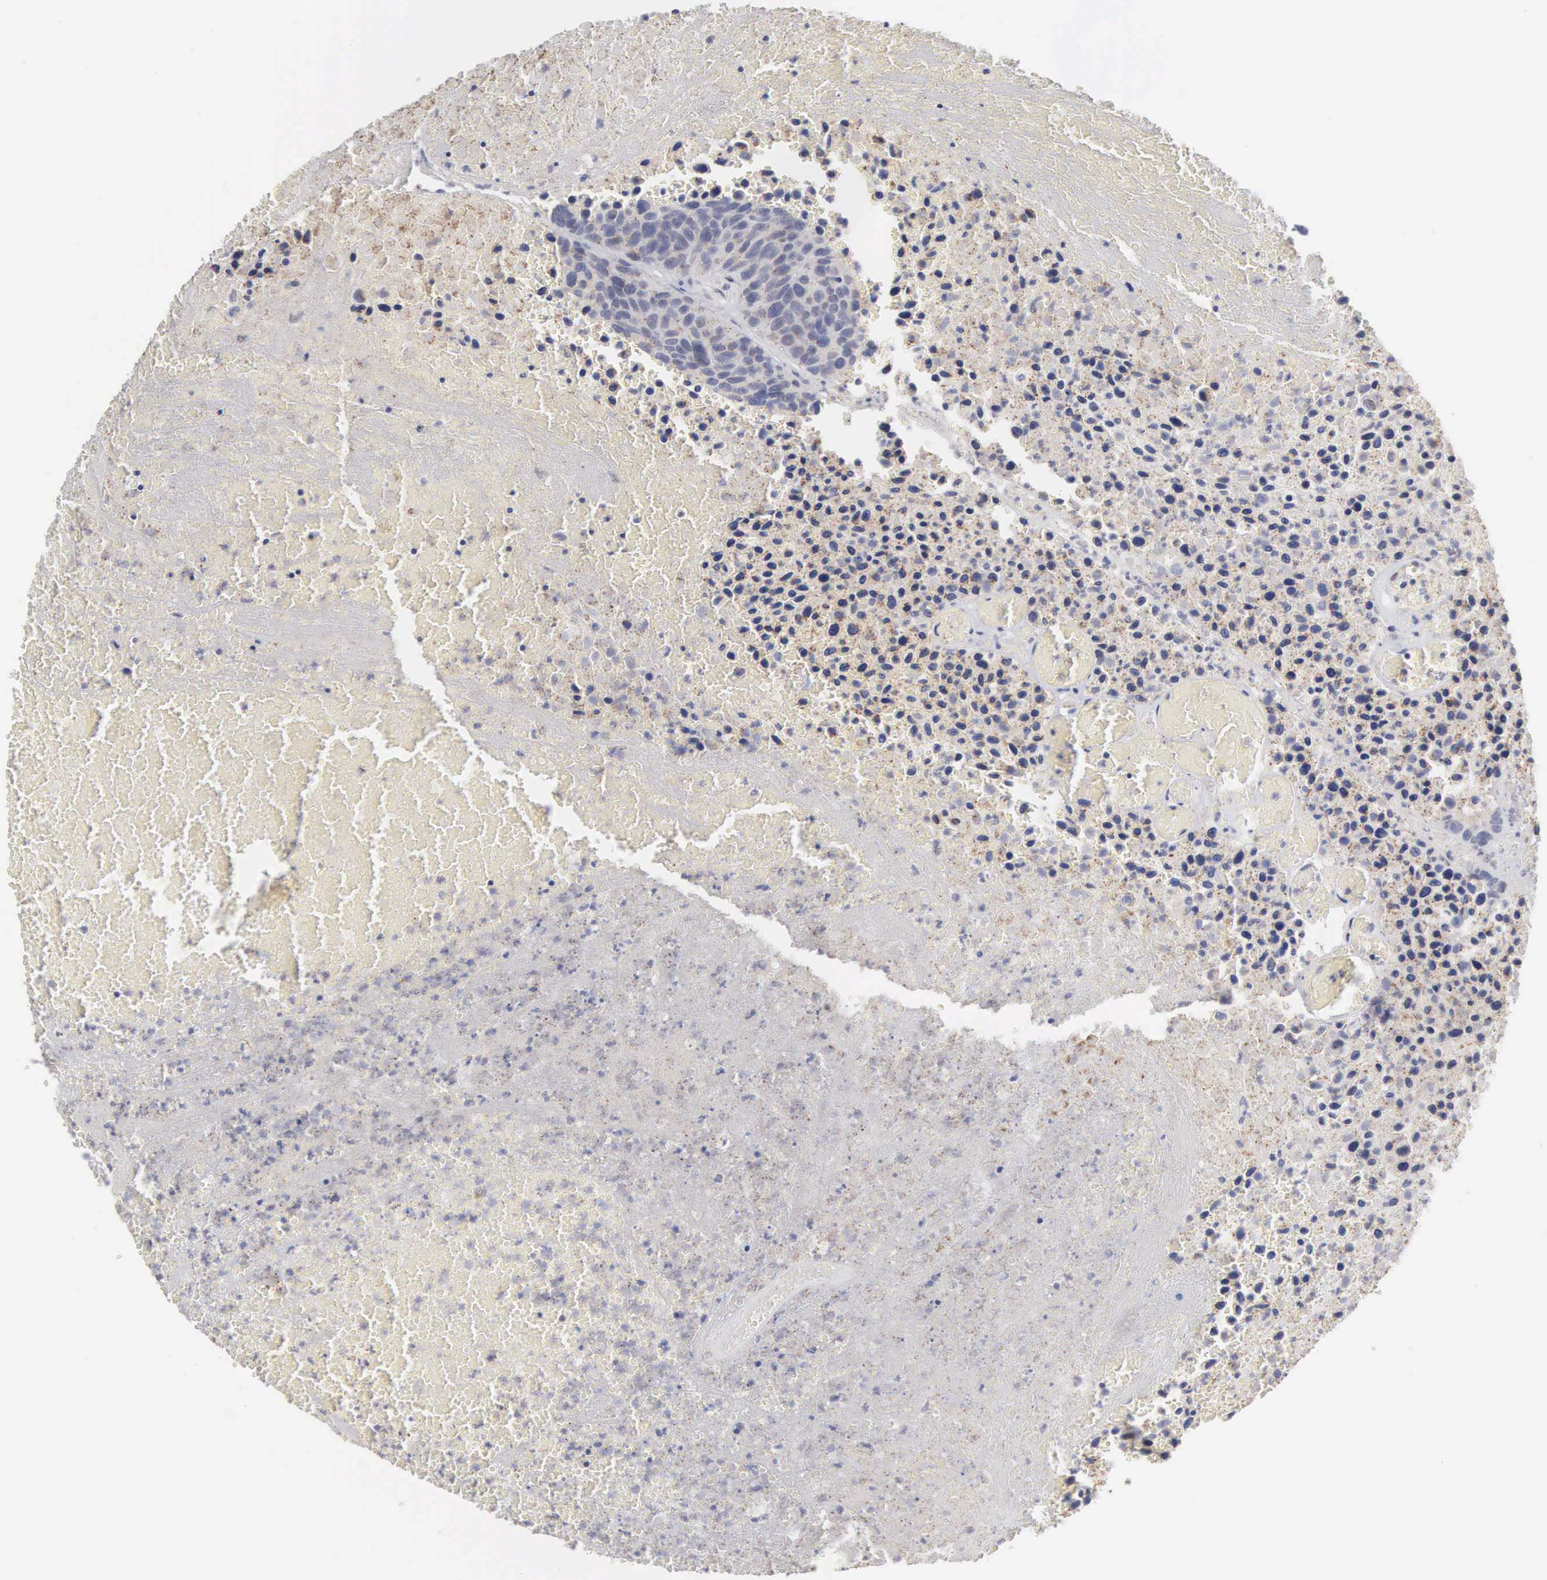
{"staining": {"intensity": "negative", "quantity": "none", "location": "none"}, "tissue": "urothelial cancer", "cell_type": "Tumor cells", "image_type": "cancer", "snomed": [{"axis": "morphology", "description": "Urothelial carcinoma, High grade"}, {"axis": "topography", "description": "Urinary bladder"}], "caption": "Immunohistochemistry of human urothelial cancer displays no positivity in tumor cells.", "gene": "KDM6A", "patient": {"sex": "male", "age": 66}}